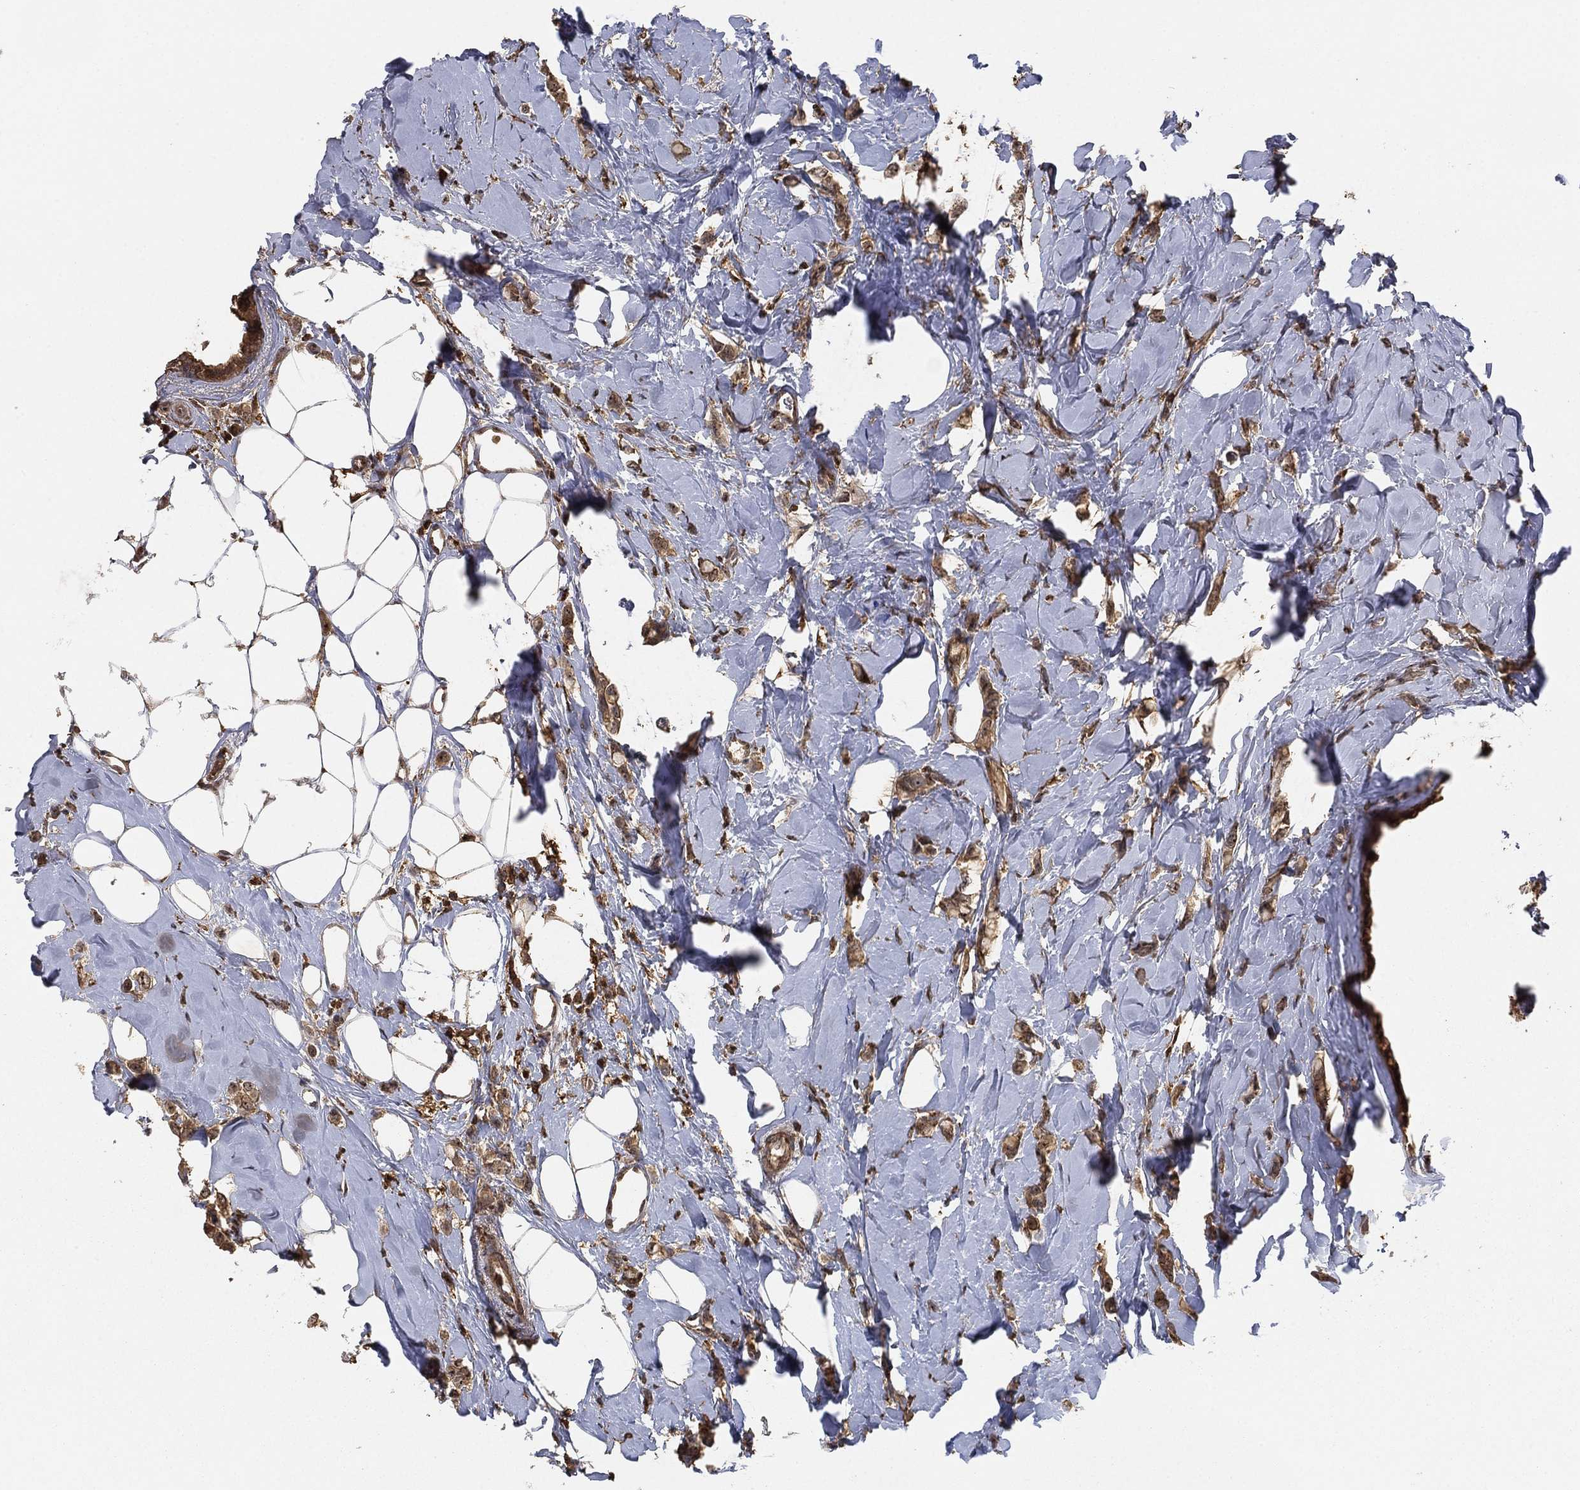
{"staining": {"intensity": "moderate", "quantity": ">75%", "location": "cytoplasmic/membranous,nuclear"}, "tissue": "breast cancer", "cell_type": "Tumor cells", "image_type": "cancer", "snomed": [{"axis": "morphology", "description": "Lobular carcinoma"}, {"axis": "topography", "description": "Breast"}], "caption": "Brown immunohistochemical staining in breast cancer (lobular carcinoma) shows moderate cytoplasmic/membranous and nuclear expression in about >75% of tumor cells.", "gene": "CRYL1", "patient": {"sex": "female", "age": 66}}